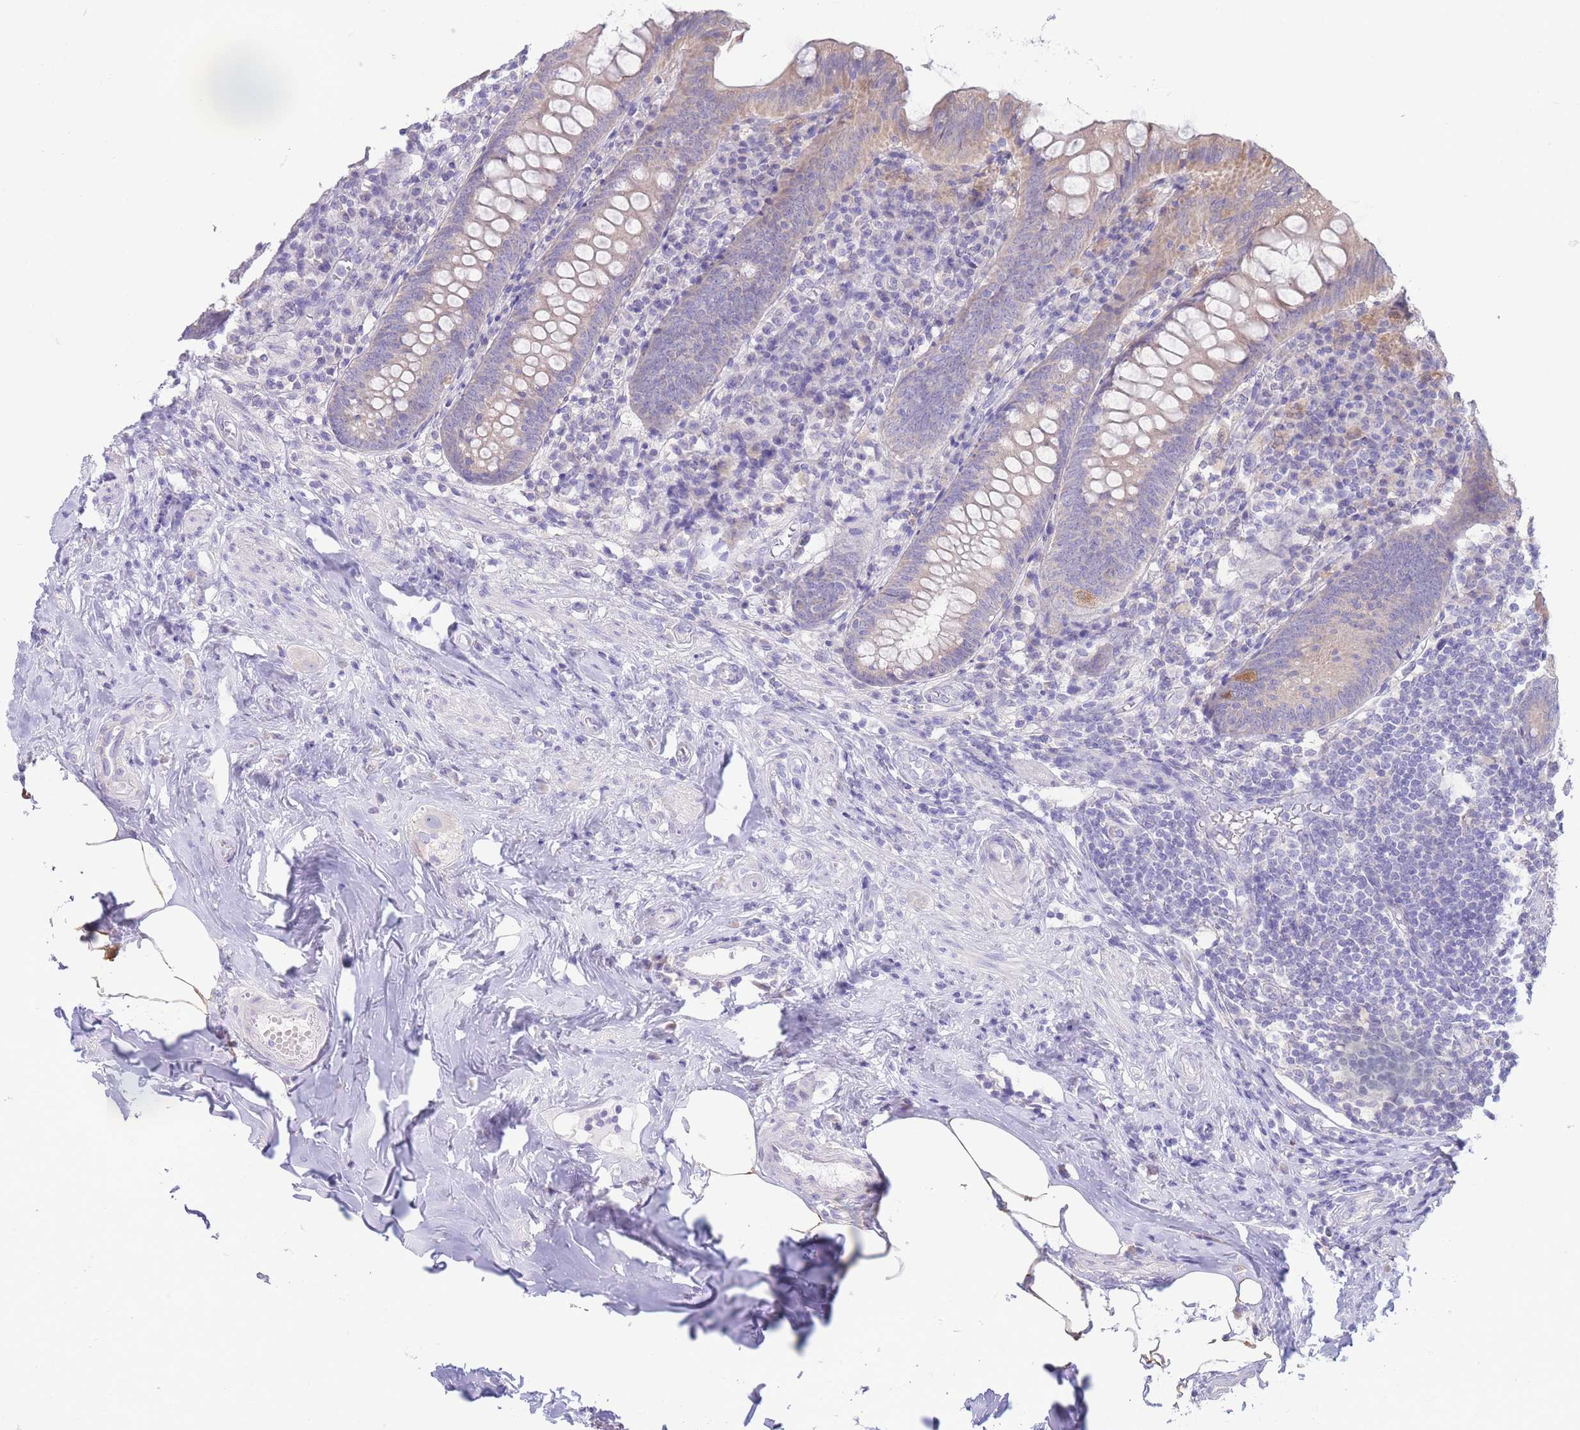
{"staining": {"intensity": "weak", "quantity": "<25%", "location": "cytoplasmic/membranous"}, "tissue": "appendix", "cell_type": "Glandular cells", "image_type": "normal", "snomed": [{"axis": "morphology", "description": "Normal tissue, NOS"}, {"axis": "topography", "description": "Appendix"}], "caption": "This is a image of IHC staining of unremarkable appendix, which shows no staining in glandular cells. The staining was performed using DAB to visualize the protein expression in brown, while the nuclei were stained in blue with hematoxylin (Magnification: 20x).", "gene": "FAH", "patient": {"sex": "female", "age": 54}}